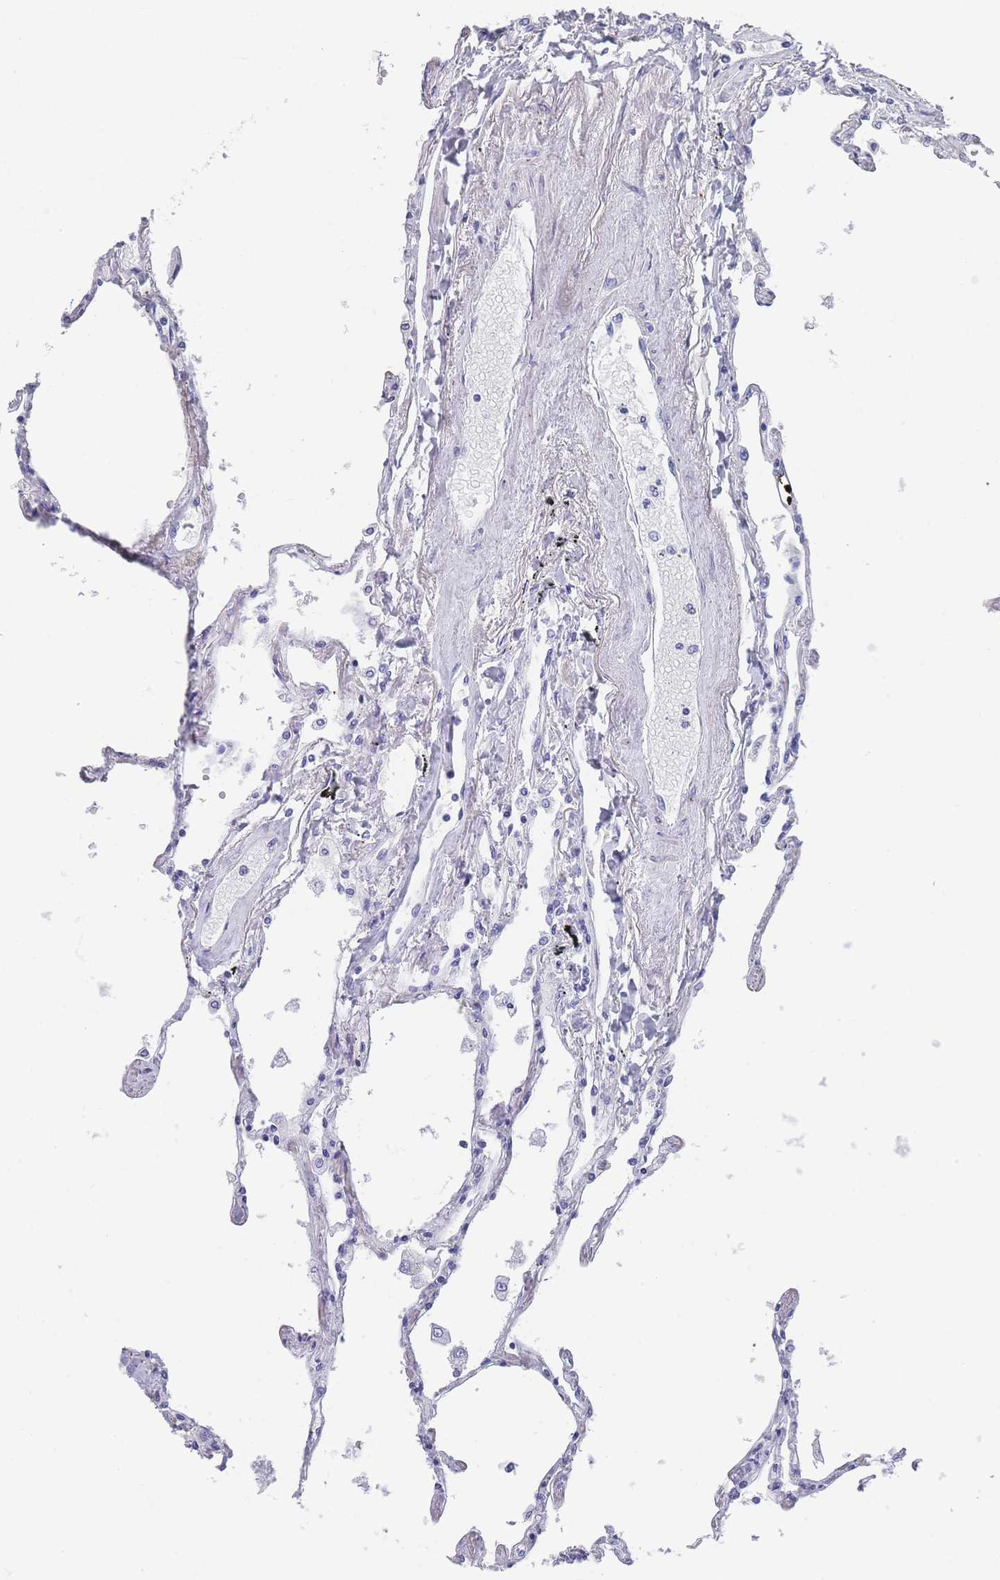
{"staining": {"intensity": "negative", "quantity": "none", "location": "none"}, "tissue": "lung", "cell_type": "Alveolar cells", "image_type": "normal", "snomed": [{"axis": "morphology", "description": "Normal tissue, NOS"}, {"axis": "topography", "description": "Lung"}], "caption": "DAB (3,3'-diaminobenzidine) immunohistochemical staining of normal human lung displays no significant positivity in alveolar cells.", "gene": "RAB2B", "patient": {"sex": "female", "age": 67}}